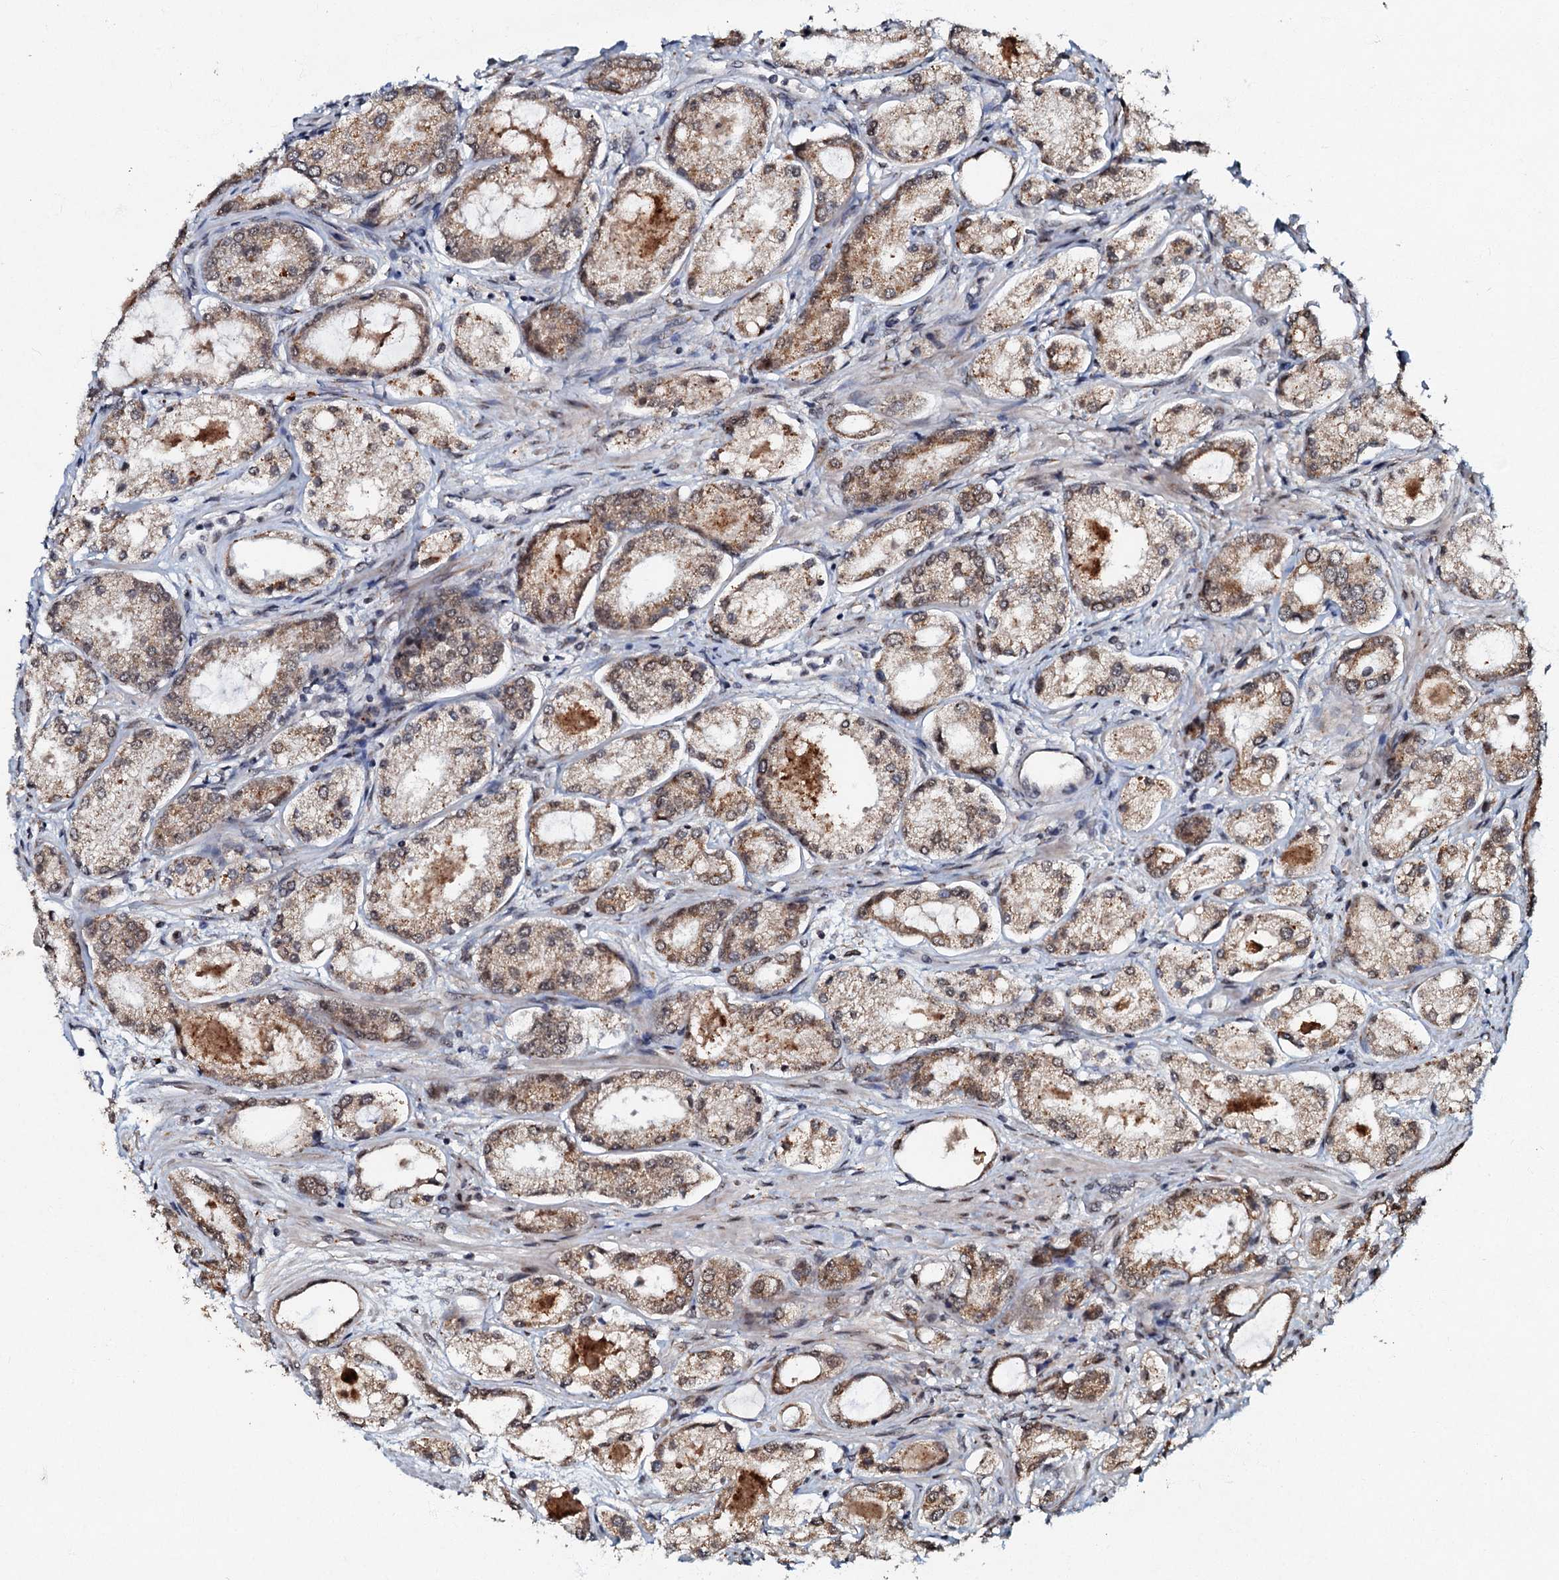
{"staining": {"intensity": "moderate", "quantity": ">75%", "location": "cytoplasmic/membranous"}, "tissue": "prostate cancer", "cell_type": "Tumor cells", "image_type": "cancer", "snomed": [{"axis": "morphology", "description": "Adenocarcinoma, Low grade"}, {"axis": "topography", "description": "Prostate"}], "caption": "Immunohistochemistry (IHC) histopathology image of neoplastic tissue: prostate cancer stained using IHC exhibits medium levels of moderate protein expression localized specifically in the cytoplasmic/membranous of tumor cells, appearing as a cytoplasmic/membranous brown color.", "gene": "C18orf32", "patient": {"sex": "male", "age": 68}}